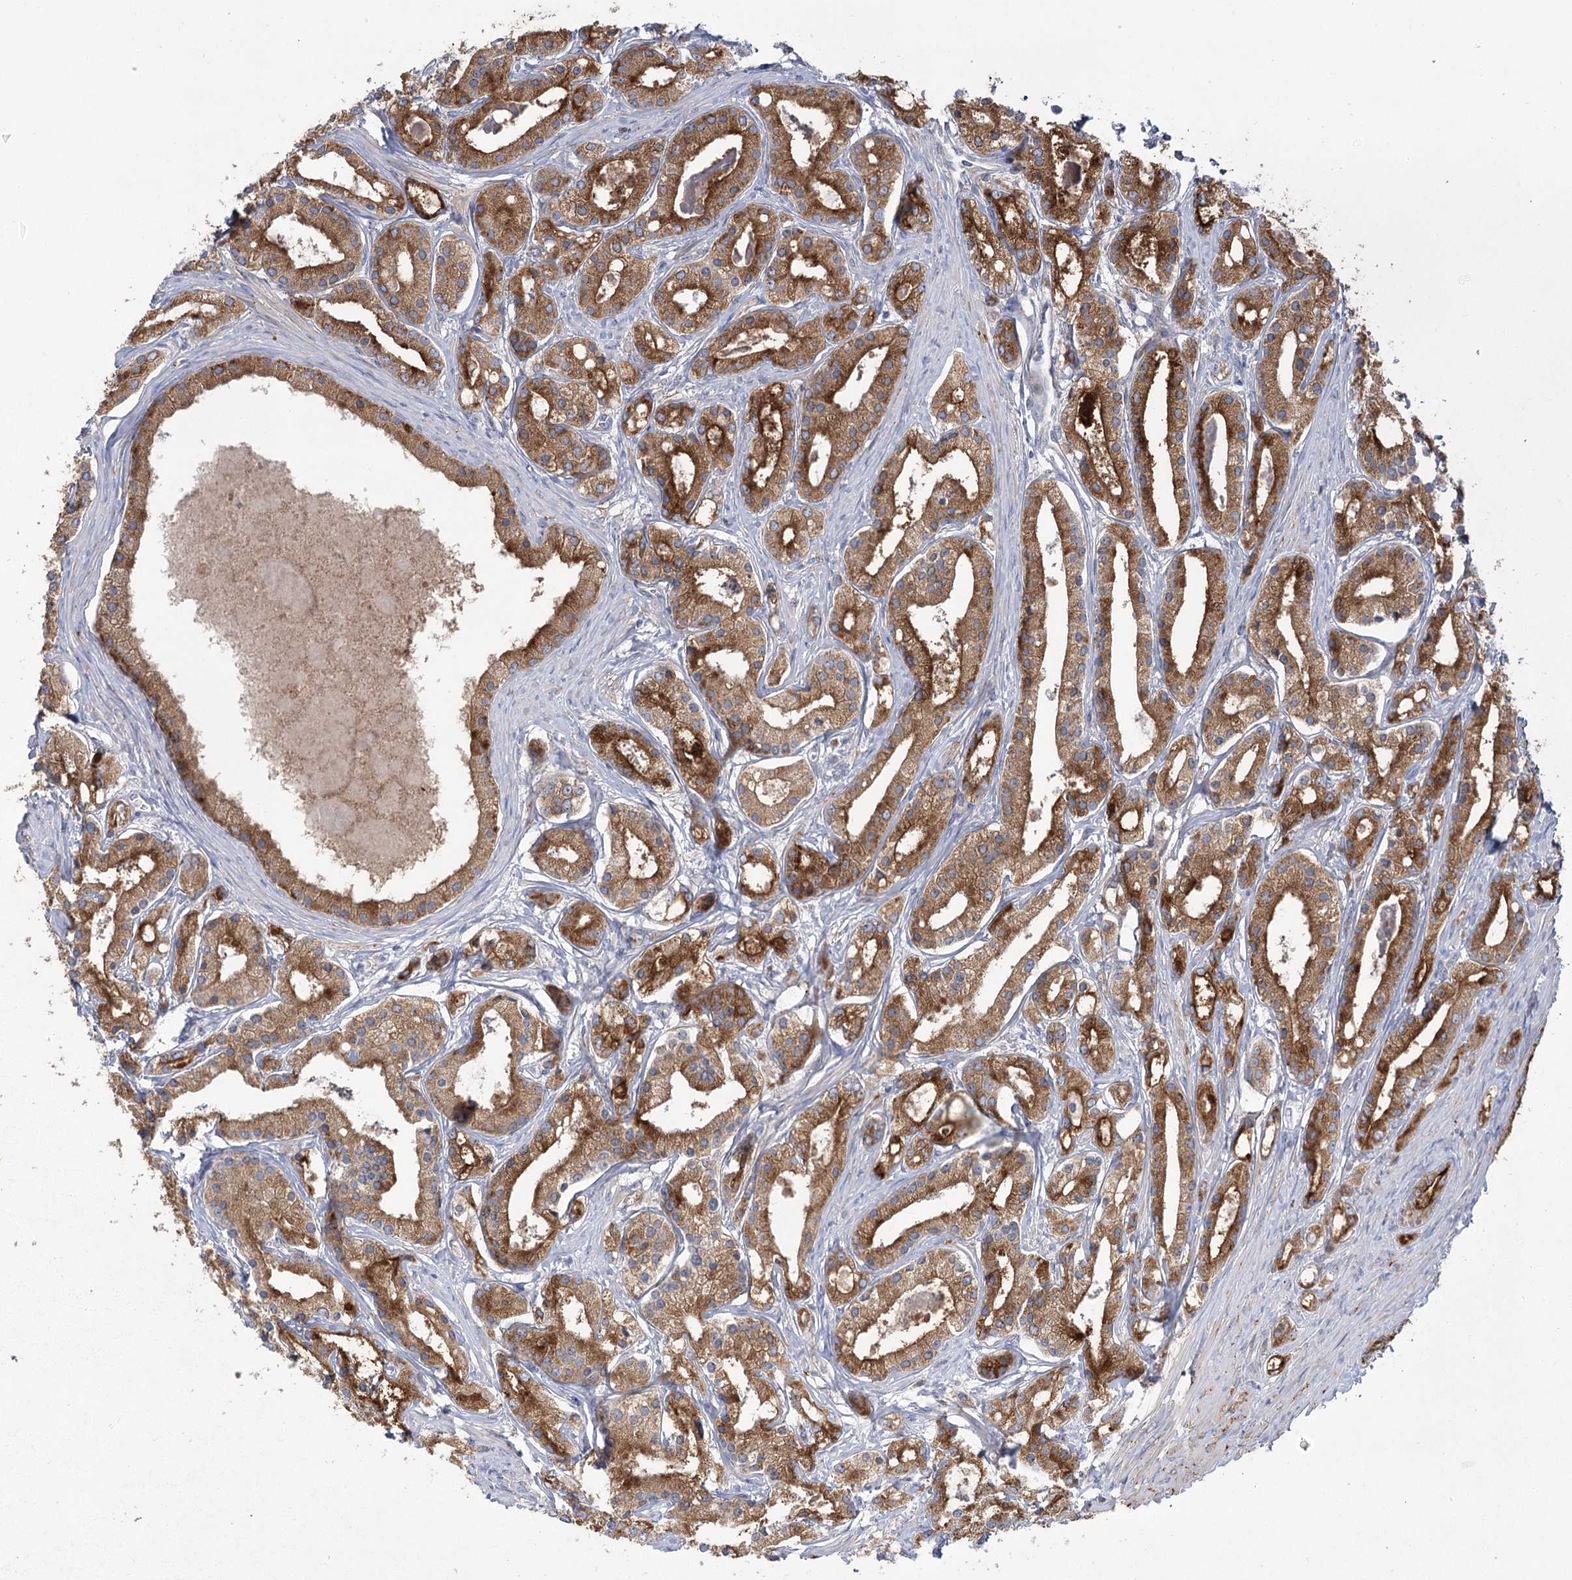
{"staining": {"intensity": "strong", "quantity": ">75%", "location": "cytoplasmic/membranous"}, "tissue": "prostate cancer", "cell_type": "Tumor cells", "image_type": "cancer", "snomed": [{"axis": "morphology", "description": "Adenocarcinoma, High grade"}, {"axis": "topography", "description": "Prostate"}], "caption": "The immunohistochemical stain labels strong cytoplasmic/membranous staining in tumor cells of high-grade adenocarcinoma (prostate) tissue.", "gene": "SYTL1", "patient": {"sex": "male", "age": 59}}